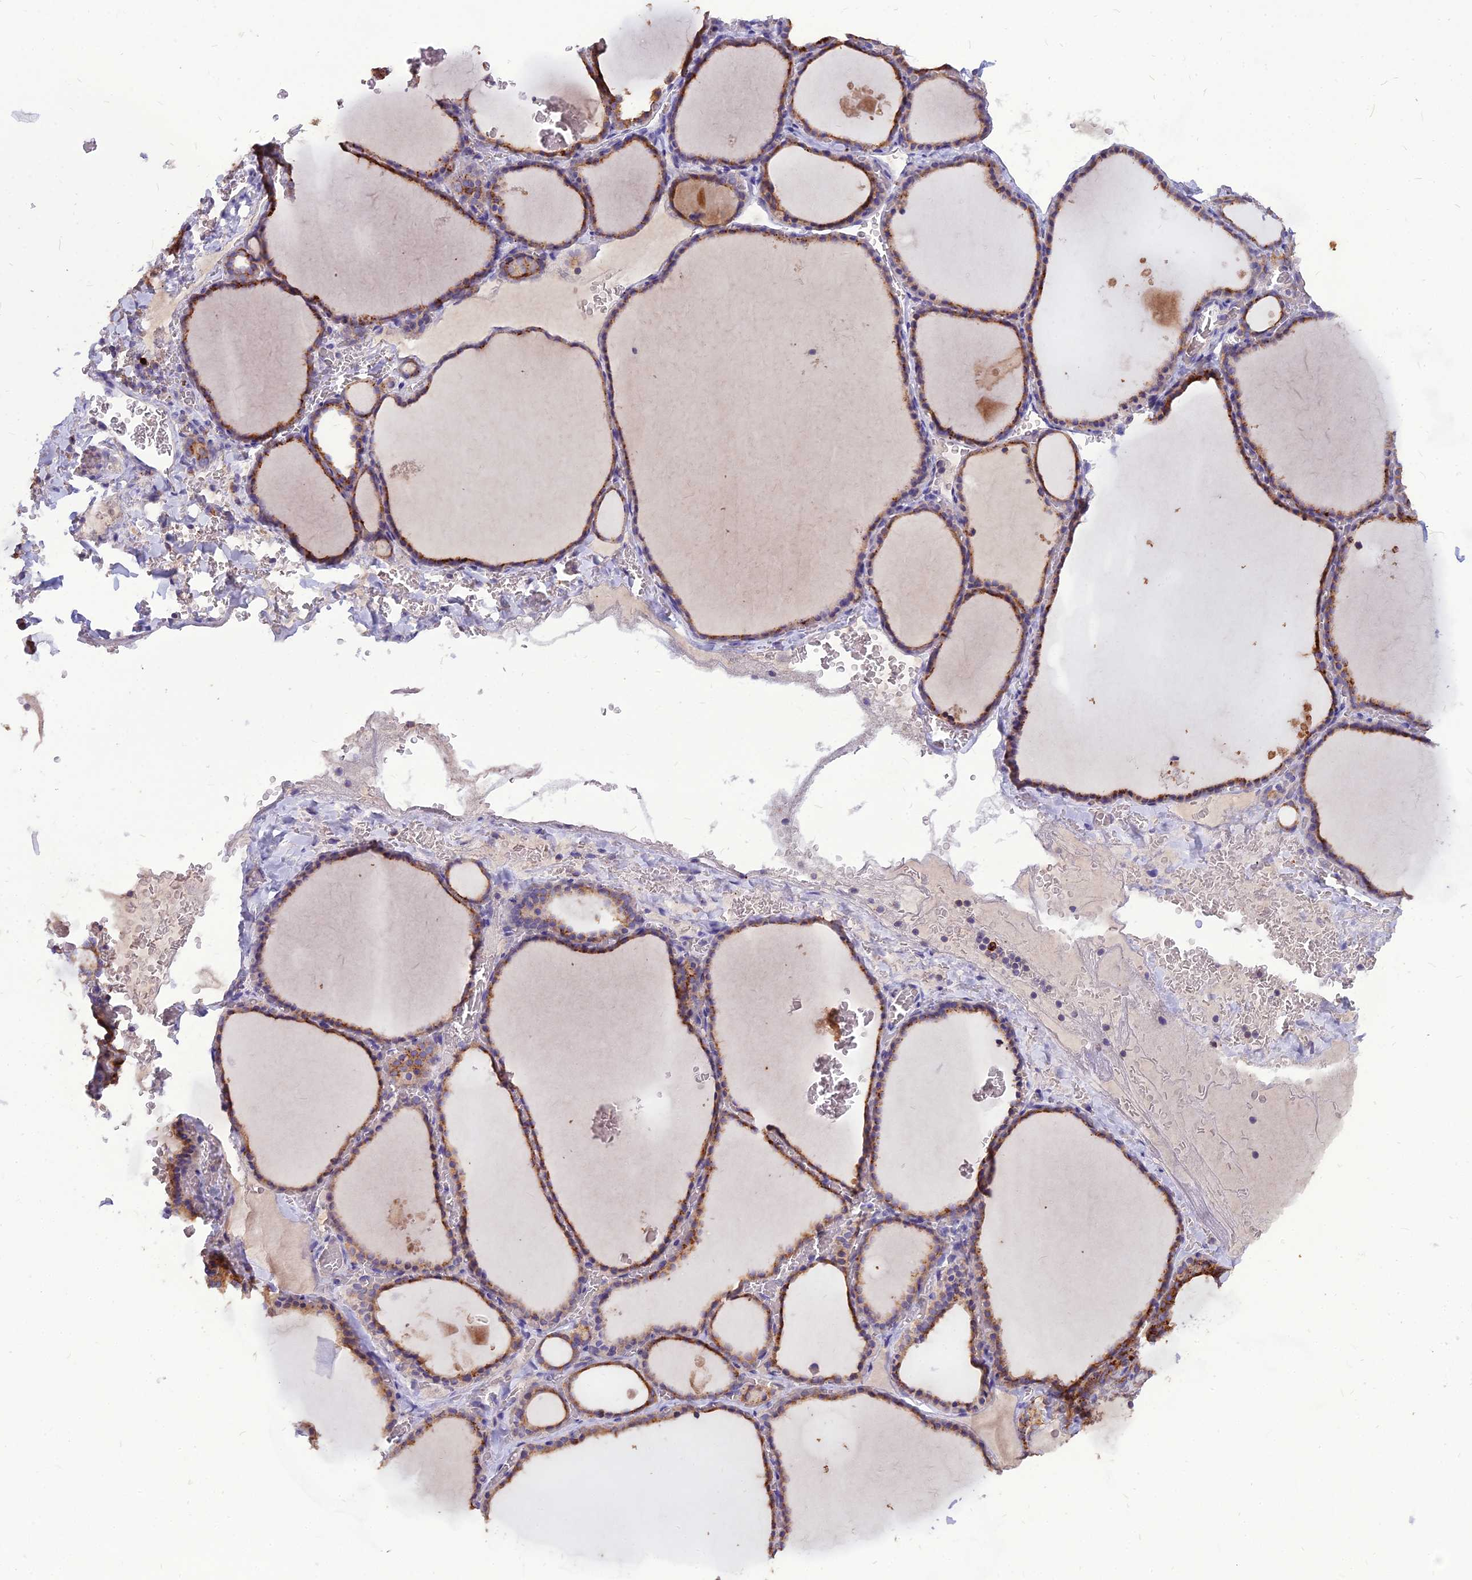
{"staining": {"intensity": "moderate", "quantity": "25%-75%", "location": "cytoplasmic/membranous"}, "tissue": "thyroid gland", "cell_type": "Glandular cells", "image_type": "normal", "snomed": [{"axis": "morphology", "description": "Normal tissue, NOS"}, {"axis": "topography", "description": "Thyroid gland"}], "caption": "IHC histopathology image of unremarkable thyroid gland stained for a protein (brown), which exhibits medium levels of moderate cytoplasmic/membranous positivity in approximately 25%-75% of glandular cells.", "gene": "PCED1B", "patient": {"sex": "female", "age": 39}}